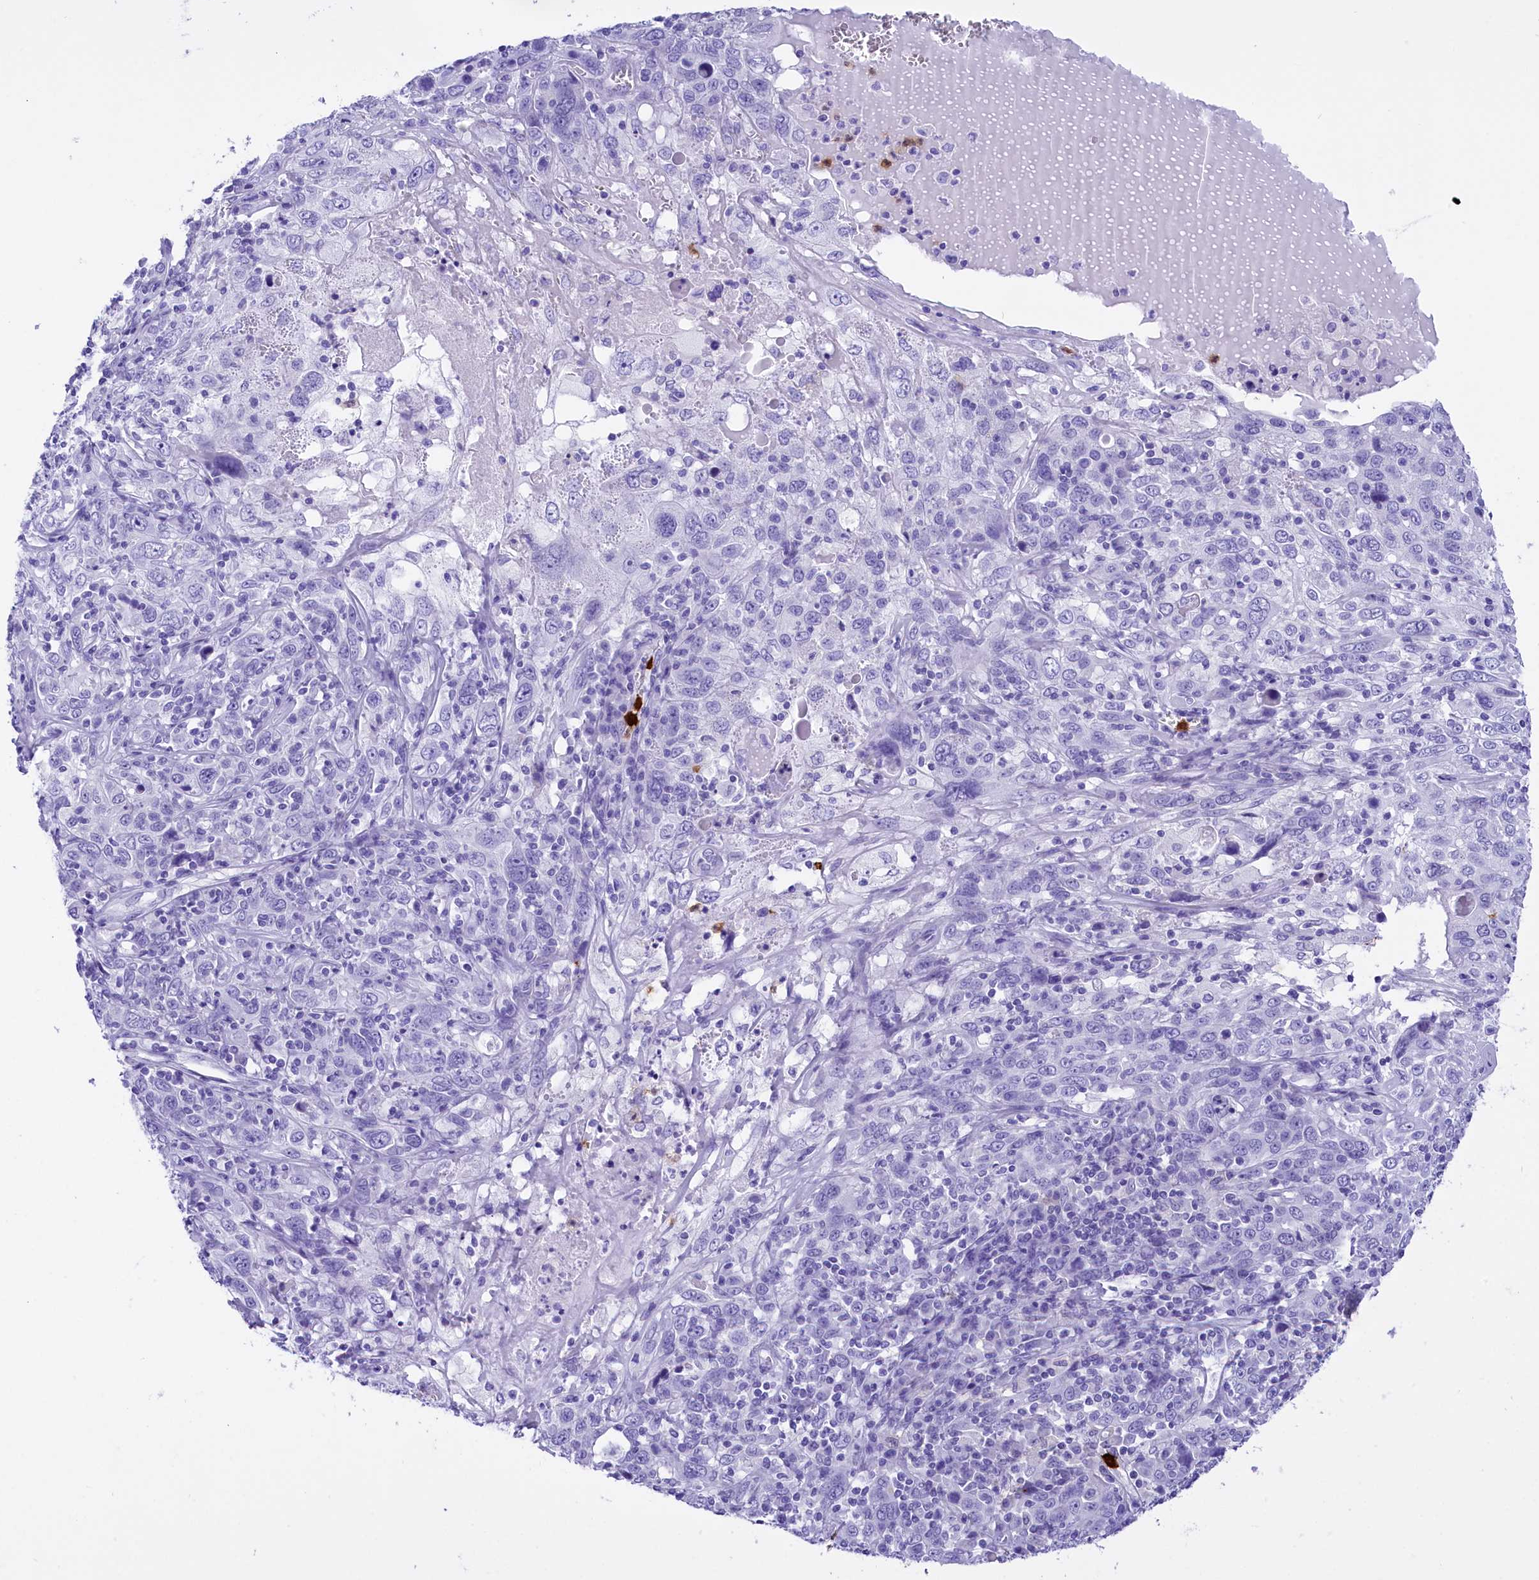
{"staining": {"intensity": "negative", "quantity": "none", "location": "none"}, "tissue": "cervical cancer", "cell_type": "Tumor cells", "image_type": "cancer", "snomed": [{"axis": "morphology", "description": "Squamous cell carcinoma, NOS"}, {"axis": "topography", "description": "Cervix"}], "caption": "Immunohistochemical staining of squamous cell carcinoma (cervical) displays no significant expression in tumor cells.", "gene": "CLC", "patient": {"sex": "female", "age": 46}}